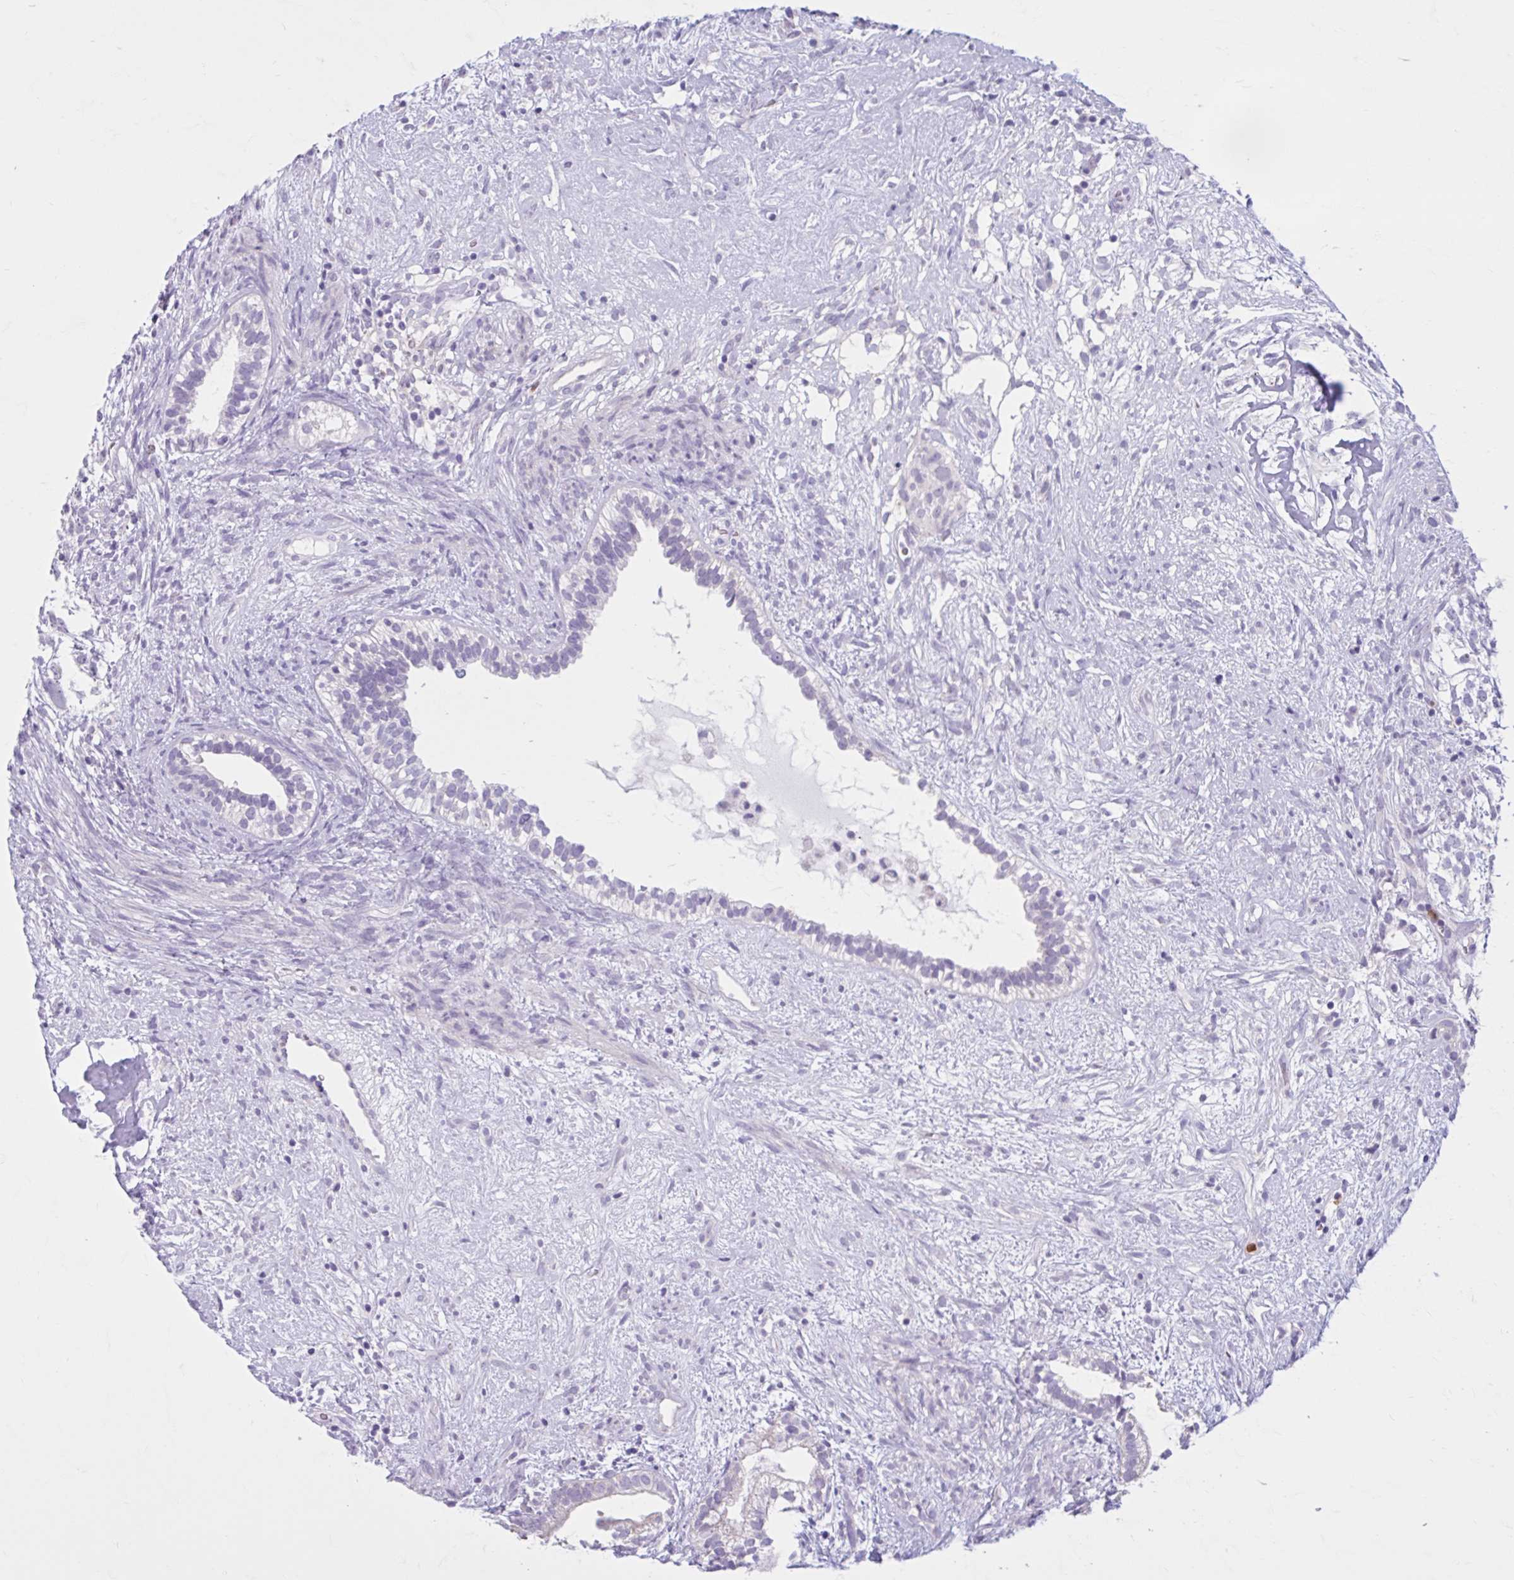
{"staining": {"intensity": "negative", "quantity": "none", "location": "none"}, "tissue": "testis cancer", "cell_type": "Tumor cells", "image_type": "cancer", "snomed": [{"axis": "morphology", "description": "Seminoma, NOS"}, {"axis": "morphology", "description": "Carcinoma, Embryonal, NOS"}, {"axis": "topography", "description": "Testis"}], "caption": "The photomicrograph exhibits no staining of tumor cells in testis cancer.", "gene": "CEP120", "patient": {"sex": "male", "age": 41}}